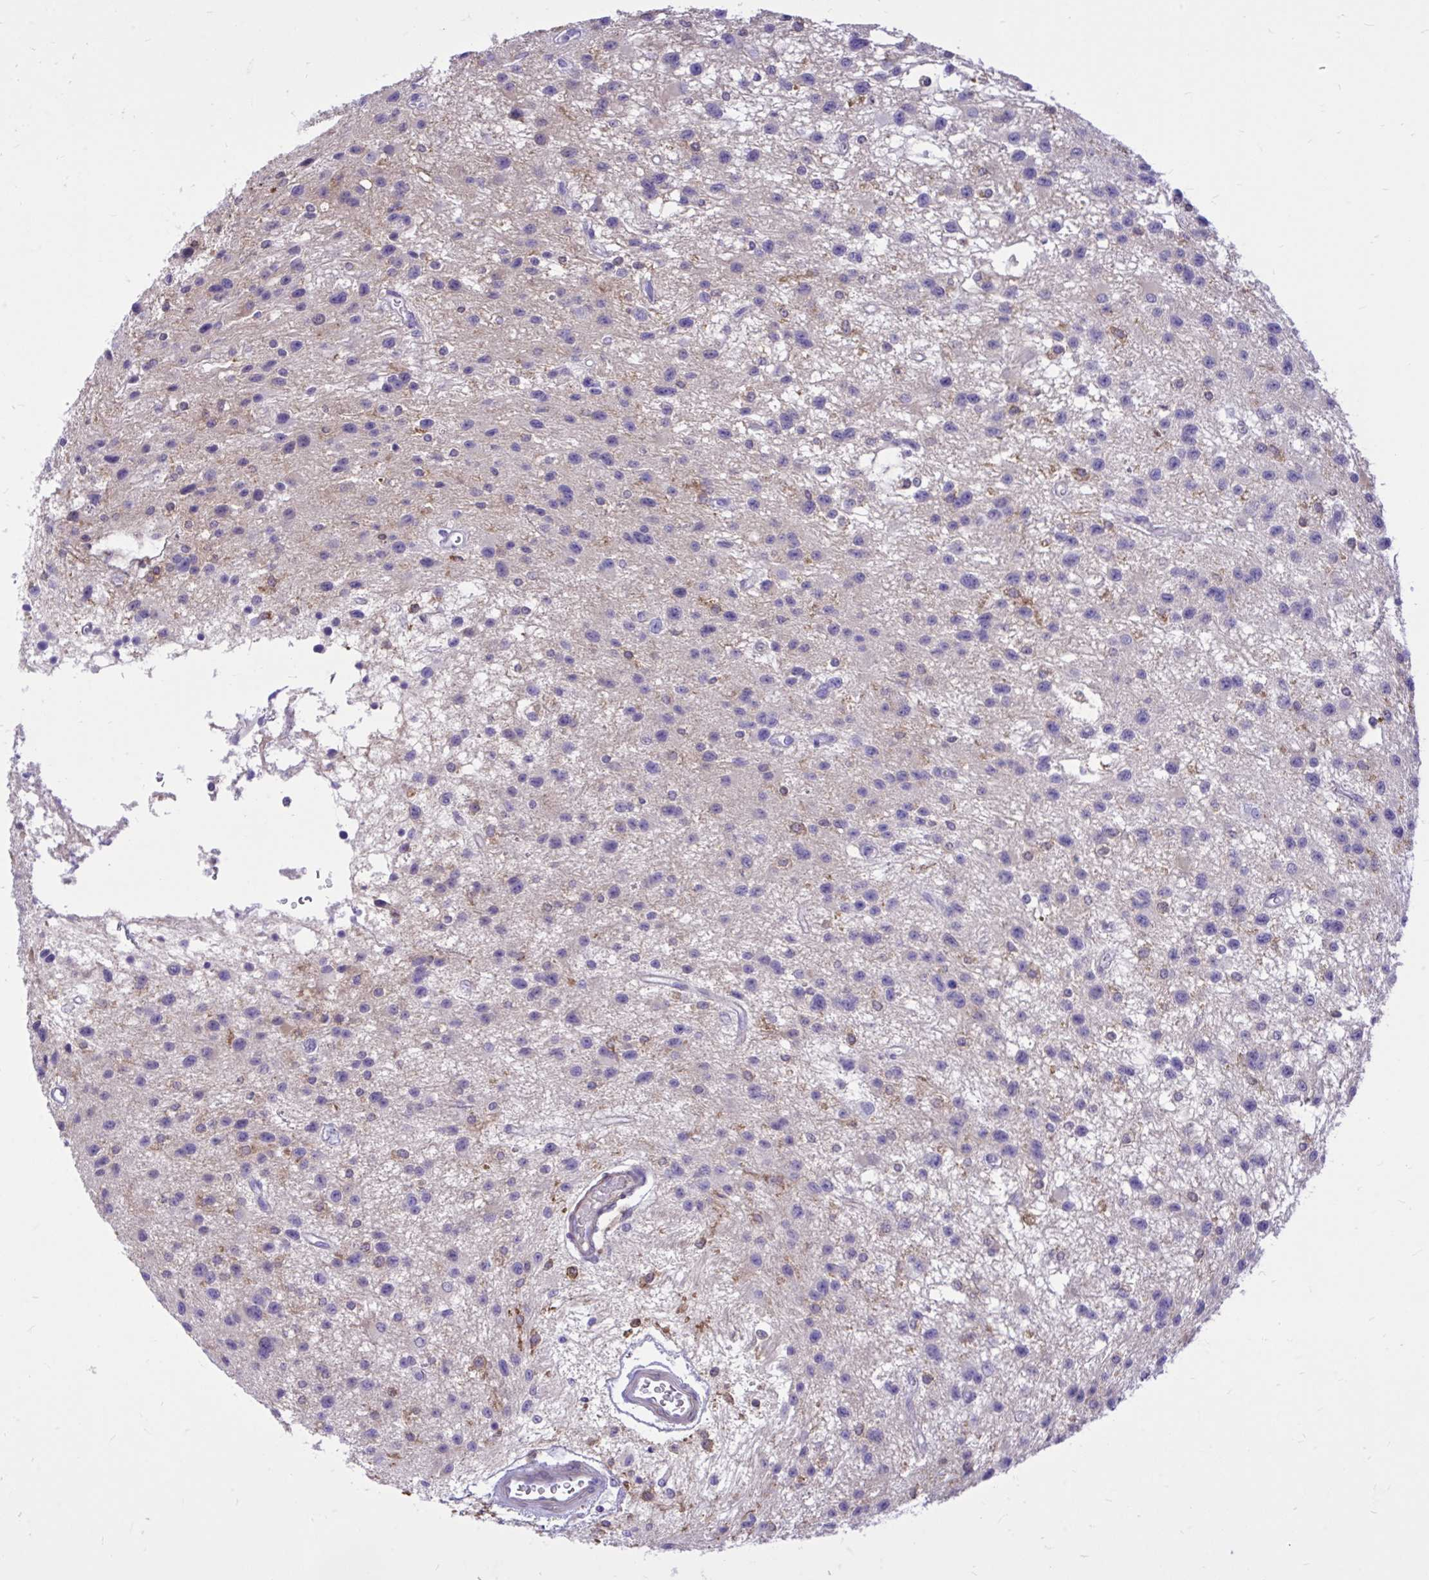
{"staining": {"intensity": "negative", "quantity": "none", "location": "none"}, "tissue": "glioma", "cell_type": "Tumor cells", "image_type": "cancer", "snomed": [{"axis": "morphology", "description": "Glioma, malignant, Low grade"}, {"axis": "topography", "description": "Brain"}], "caption": "The IHC micrograph has no significant expression in tumor cells of low-grade glioma (malignant) tissue.", "gene": "TLR7", "patient": {"sex": "male", "age": 43}}